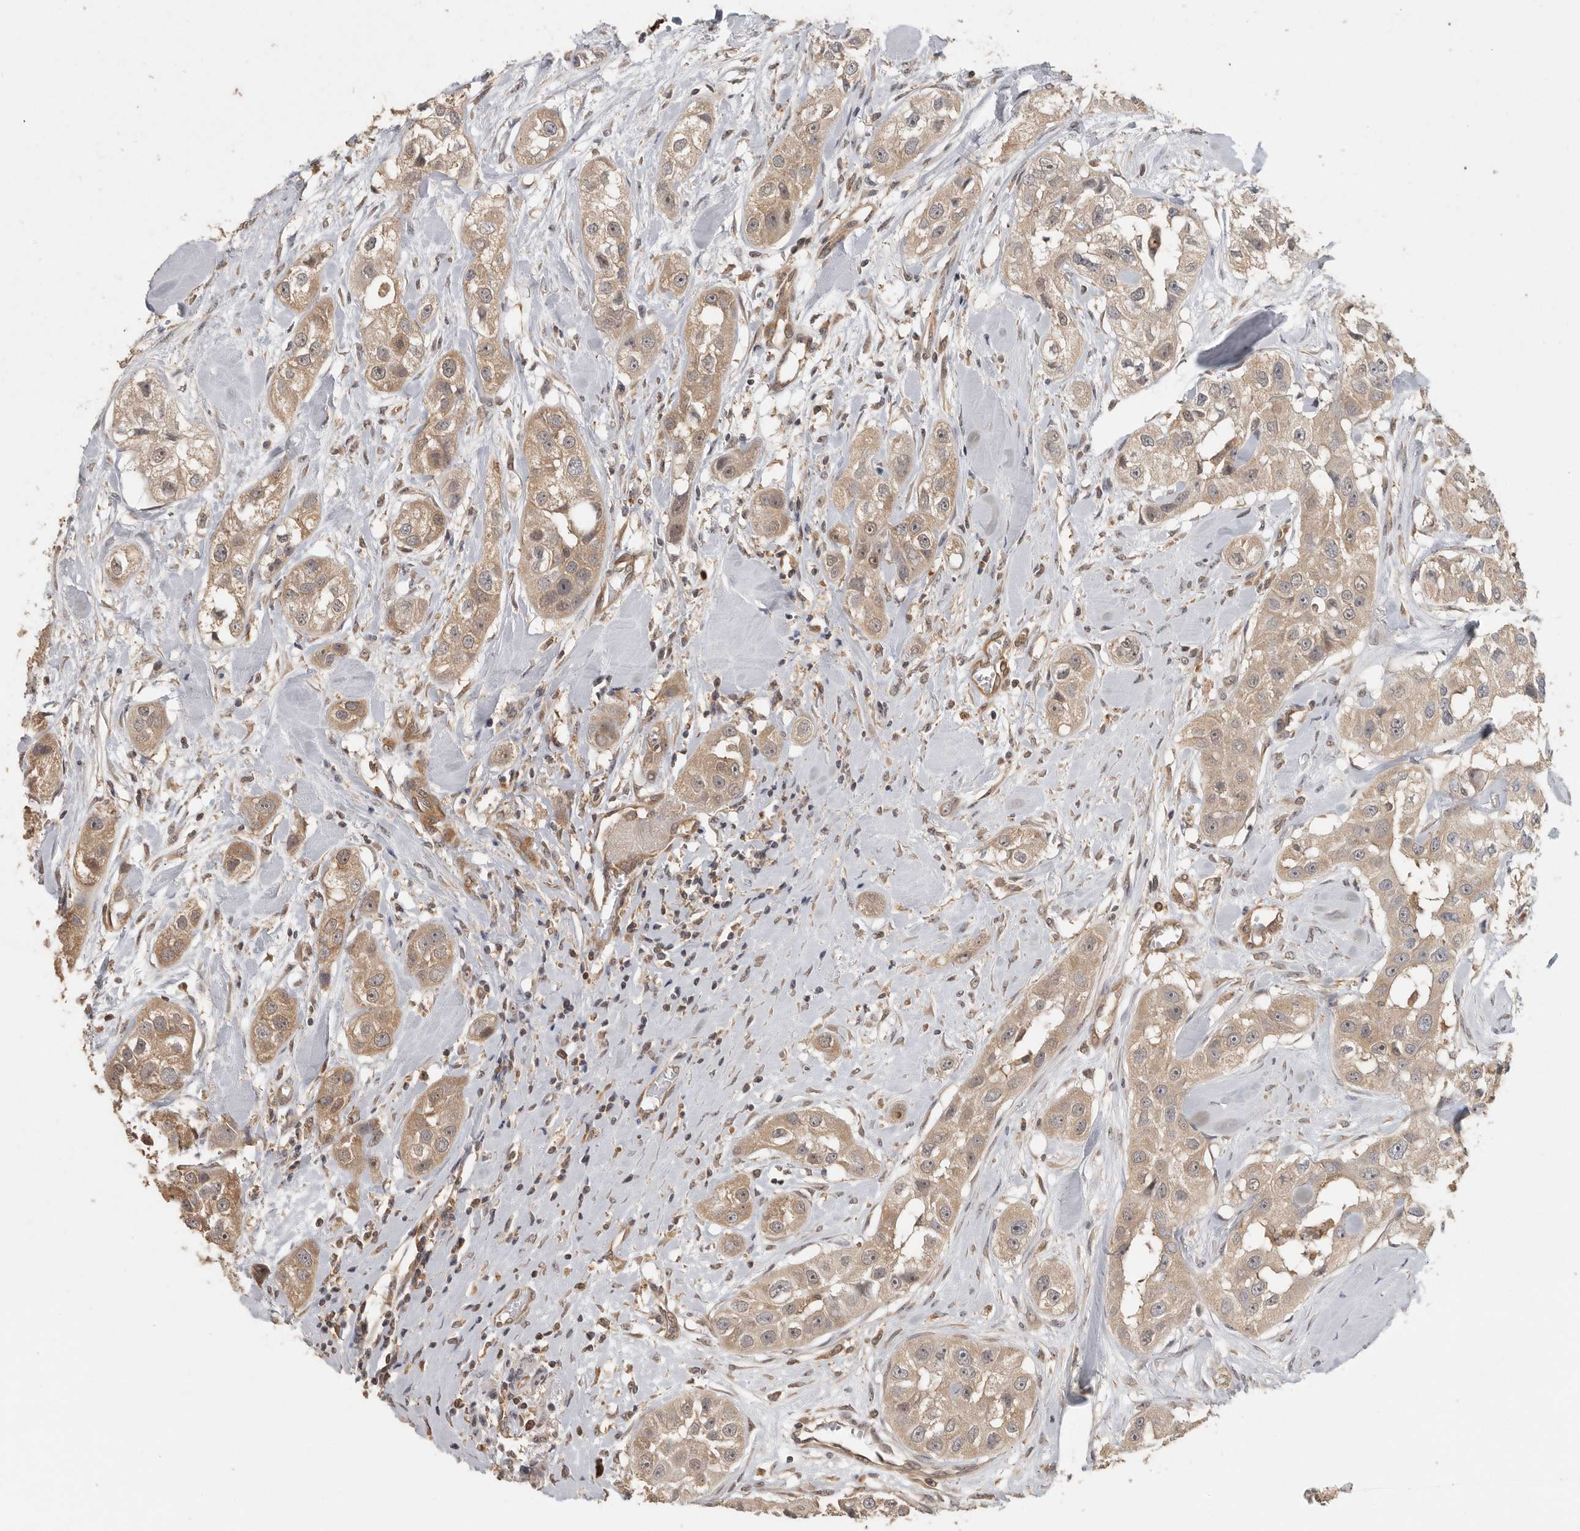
{"staining": {"intensity": "moderate", "quantity": ">75%", "location": "cytoplasmic/membranous,nuclear"}, "tissue": "head and neck cancer", "cell_type": "Tumor cells", "image_type": "cancer", "snomed": [{"axis": "morphology", "description": "Normal tissue, NOS"}, {"axis": "morphology", "description": "Squamous cell carcinoma, NOS"}, {"axis": "topography", "description": "Skeletal muscle"}, {"axis": "topography", "description": "Head-Neck"}], "caption": "A brown stain highlights moderate cytoplasmic/membranous and nuclear staining of a protein in human head and neck cancer tumor cells.", "gene": "CCT8", "patient": {"sex": "male", "age": 51}}